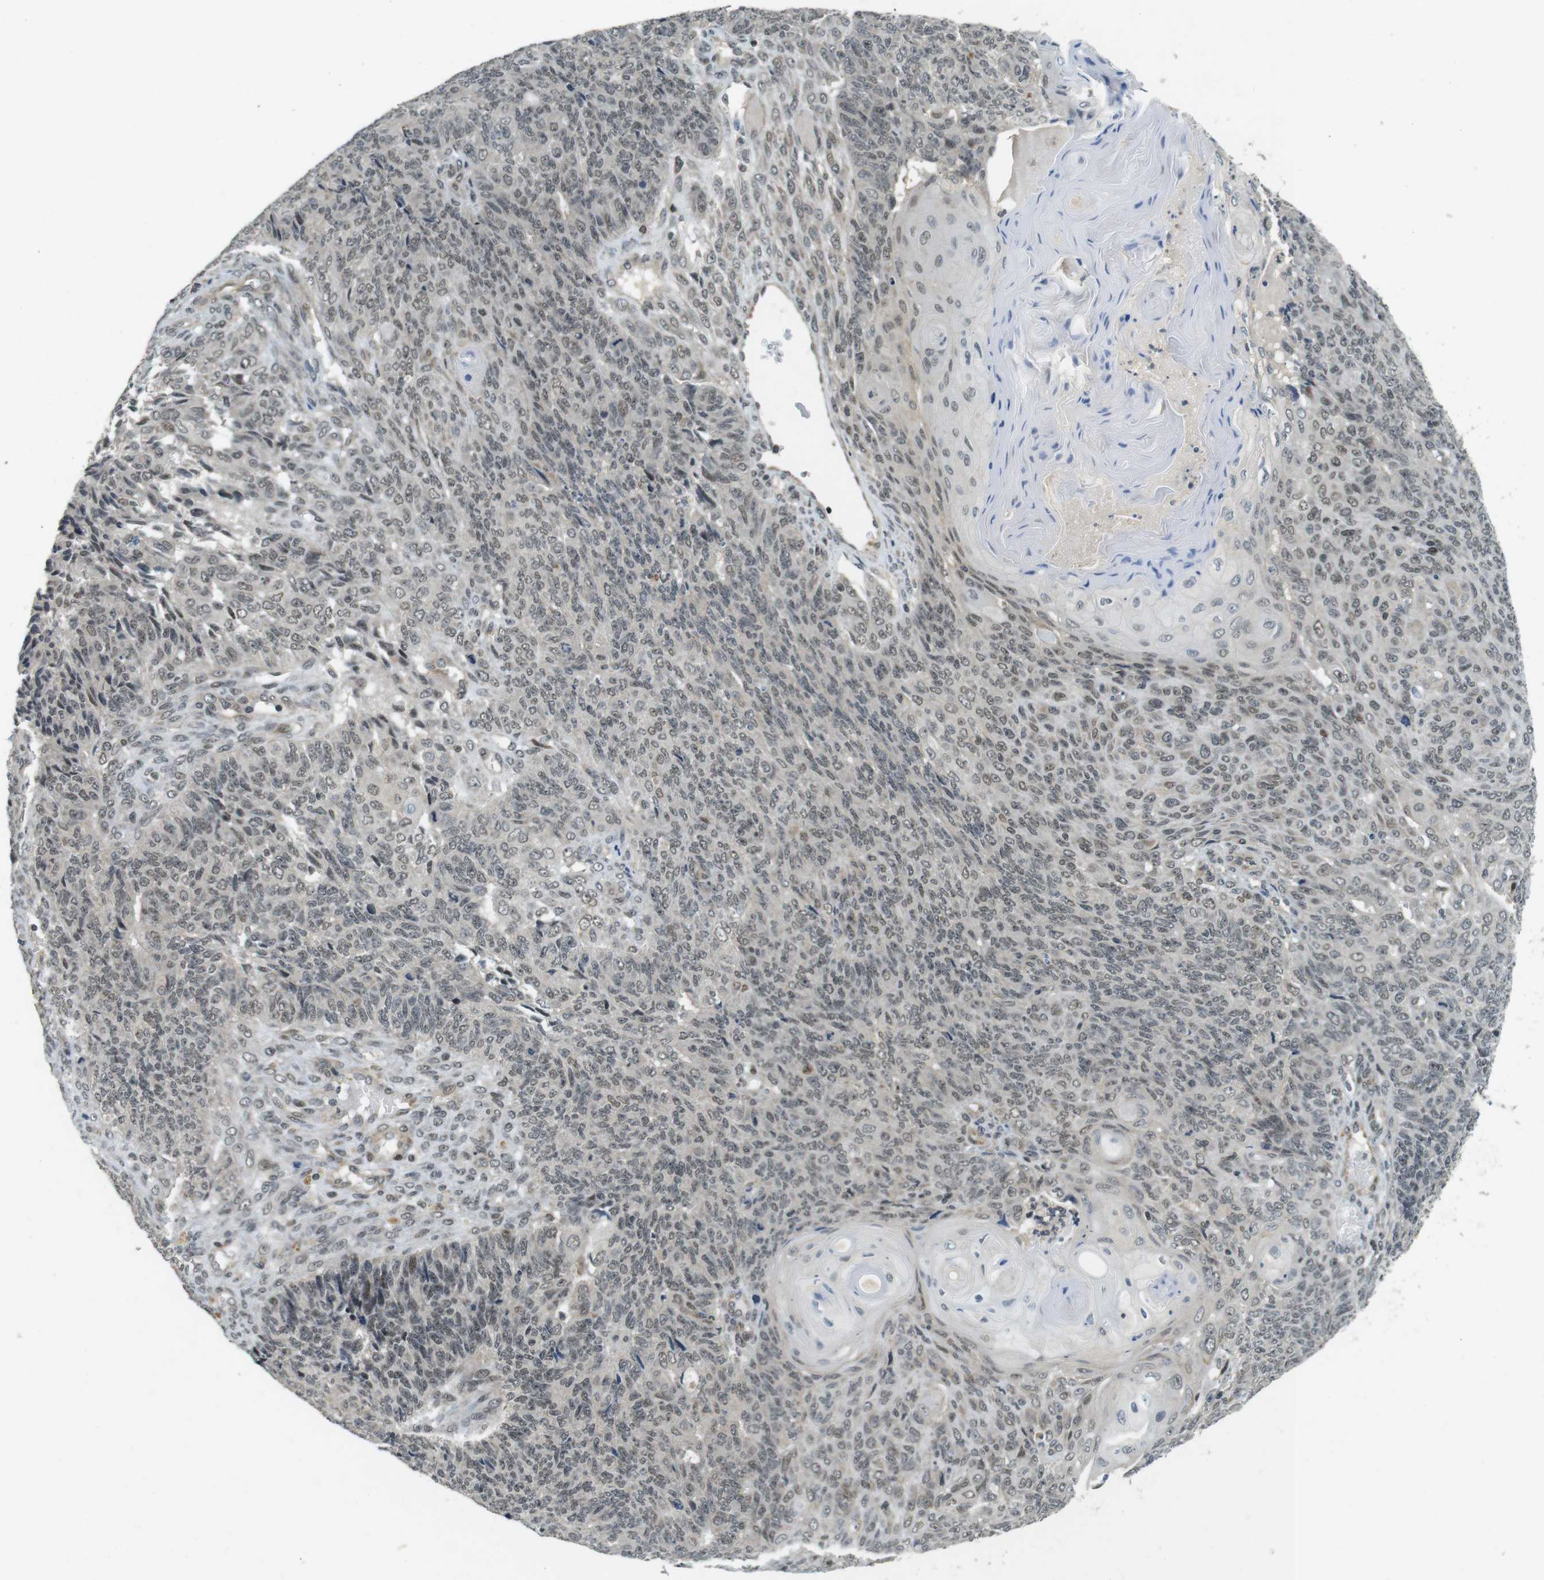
{"staining": {"intensity": "weak", "quantity": ">75%", "location": "nuclear"}, "tissue": "endometrial cancer", "cell_type": "Tumor cells", "image_type": "cancer", "snomed": [{"axis": "morphology", "description": "Adenocarcinoma, NOS"}, {"axis": "topography", "description": "Endometrium"}], "caption": "The image displays staining of endometrial cancer, revealing weak nuclear protein expression (brown color) within tumor cells.", "gene": "BRD4", "patient": {"sex": "female", "age": 32}}